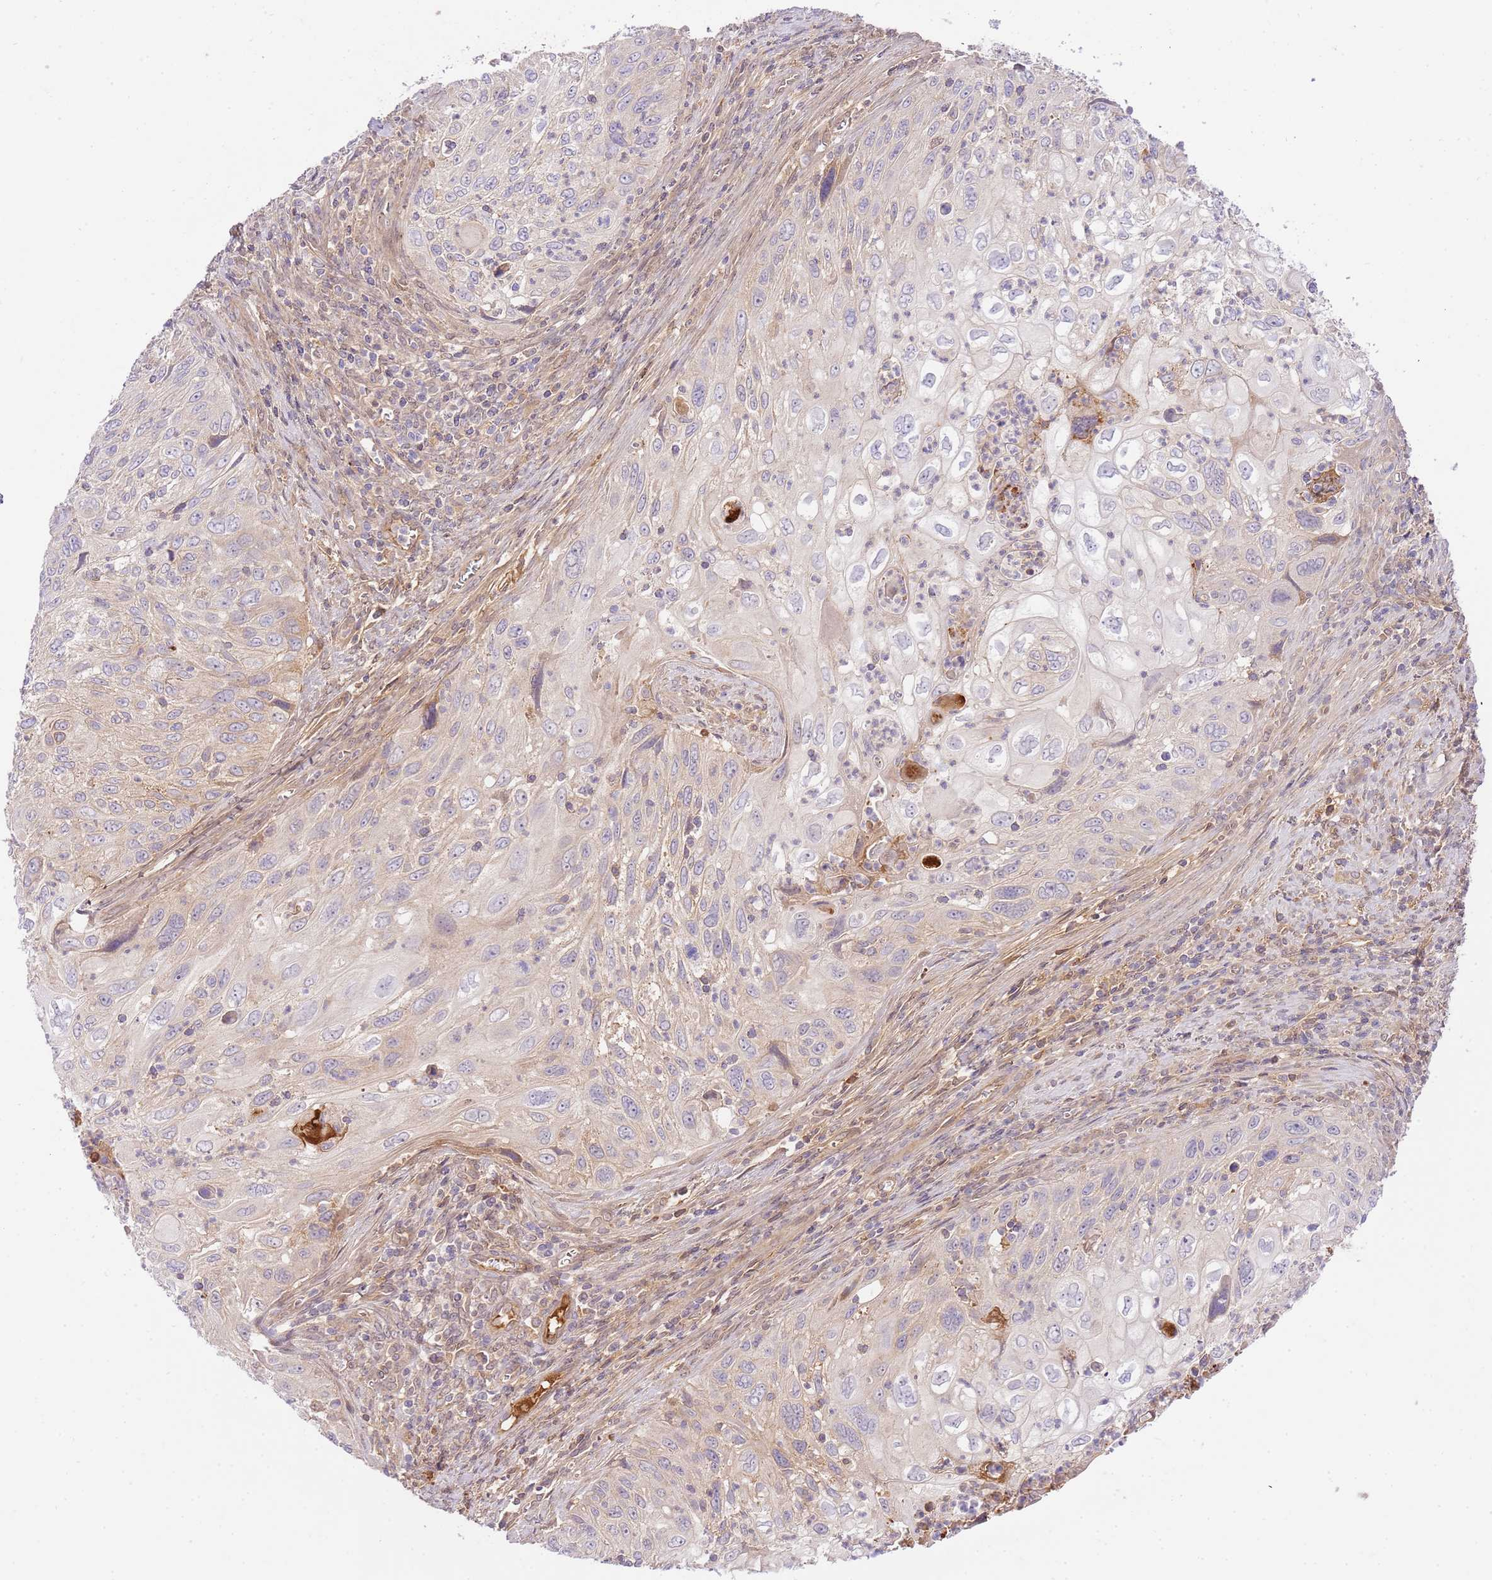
{"staining": {"intensity": "negative", "quantity": "none", "location": "none"}, "tissue": "cervical cancer", "cell_type": "Tumor cells", "image_type": "cancer", "snomed": [{"axis": "morphology", "description": "Squamous cell carcinoma, NOS"}, {"axis": "topography", "description": "Cervix"}], "caption": "Tumor cells are negative for brown protein staining in cervical cancer (squamous cell carcinoma).", "gene": "C8G", "patient": {"sex": "female", "age": 70}}